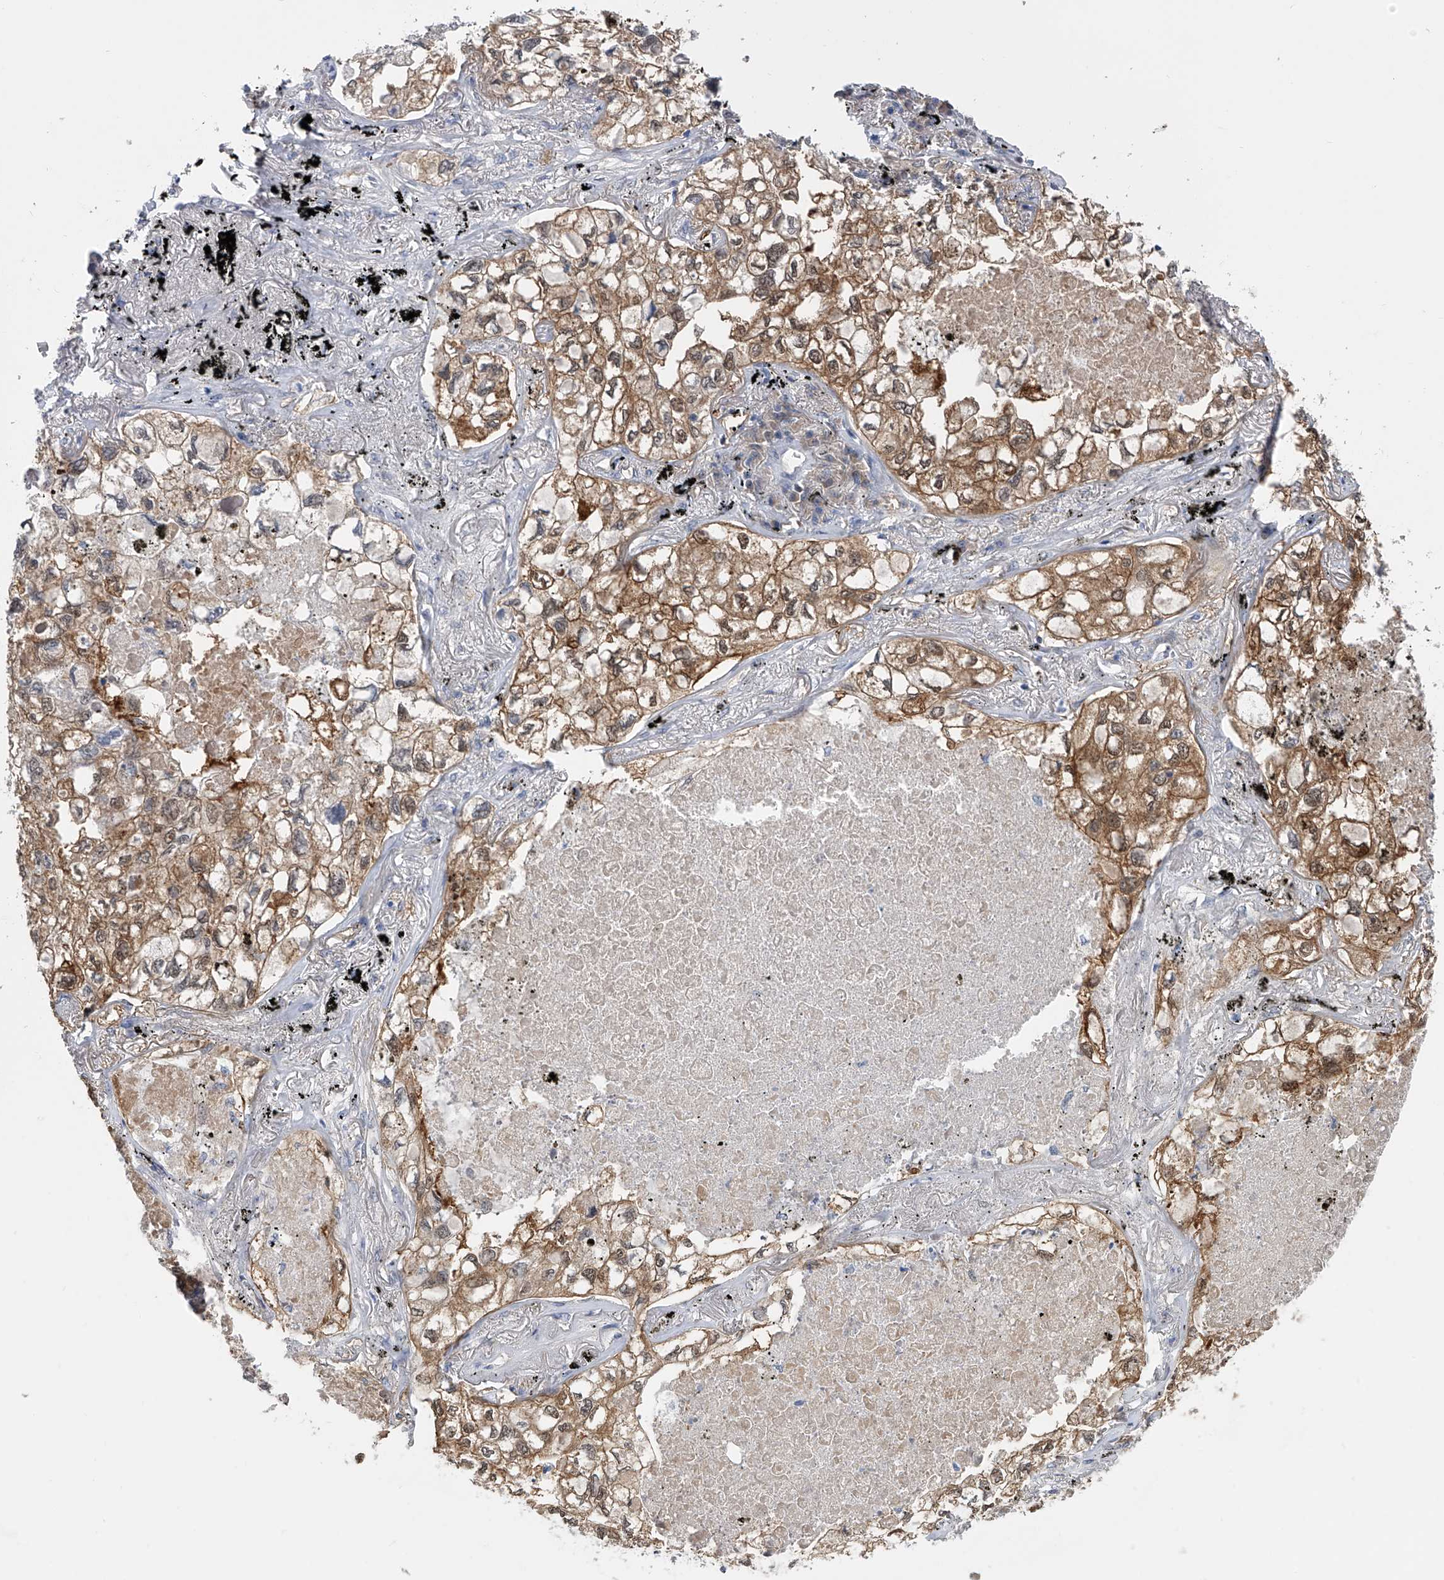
{"staining": {"intensity": "moderate", "quantity": ">75%", "location": "cytoplasmic/membranous"}, "tissue": "lung cancer", "cell_type": "Tumor cells", "image_type": "cancer", "snomed": [{"axis": "morphology", "description": "Adenocarcinoma, NOS"}, {"axis": "topography", "description": "Lung"}], "caption": "Immunohistochemical staining of human lung cancer (adenocarcinoma) reveals medium levels of moderate cytoplasmic/membranous staining in about >75% of tumor cells. Ihc stains the protein in brown and the nuclei are stained blue.", "gene": "PGM3", "patient": {"sex": "male", "age": 65}}